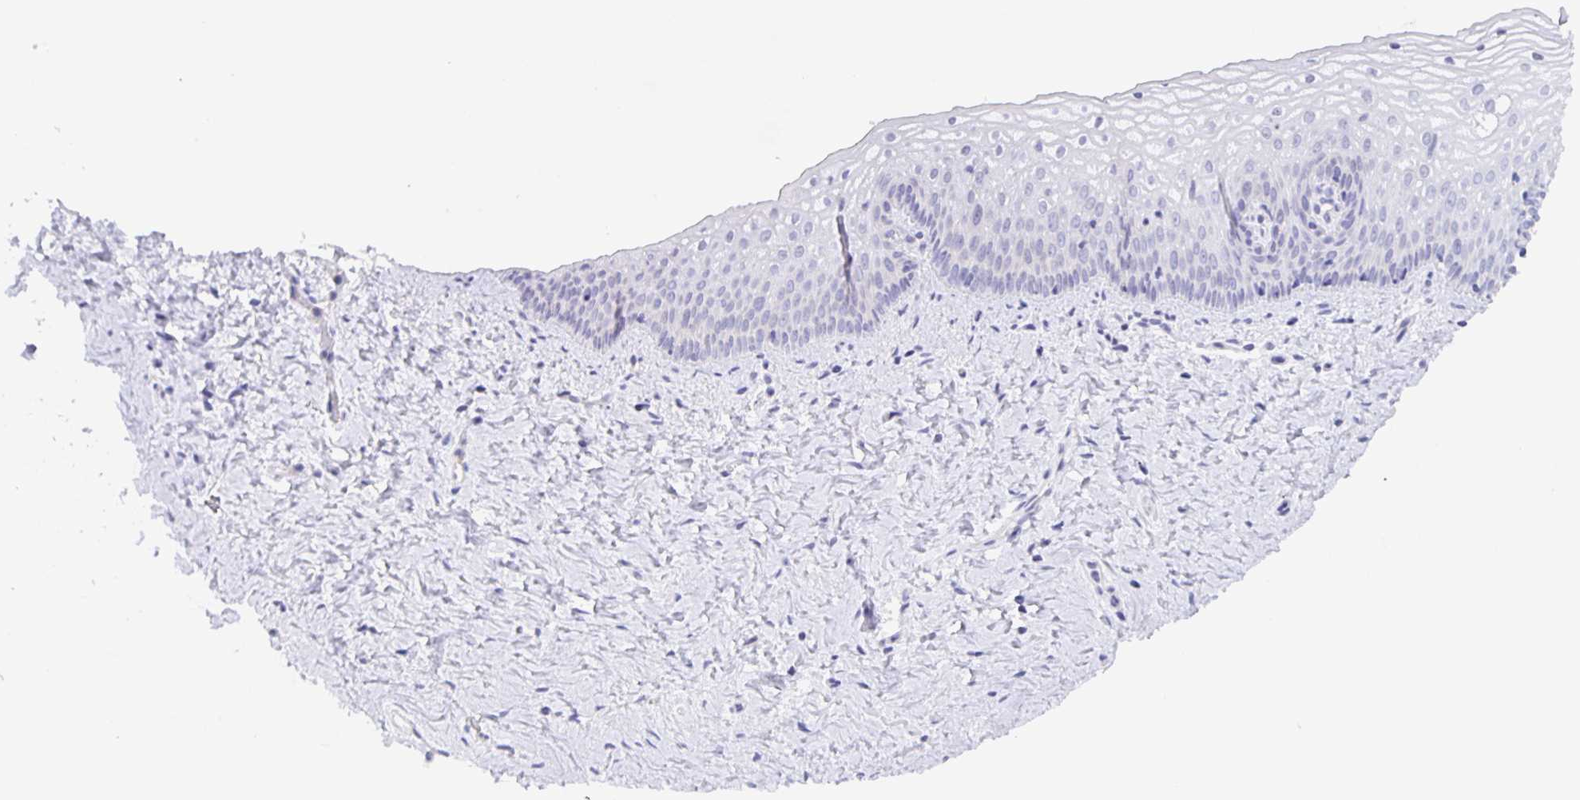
{"staining": {"intensity": "negative", "quantity": "none", "location": "none"}, "tissue": "vagina", "cell_type": "Squamous epithelial cells", "image_type": "normal", "snomed": [{"axis": "morphology", "description": "Normal tissue, NOS"}, {"axis": "topography", "description": "Vagina"}], "caption": "This histopathology image is of unremarkable vagina stained with IHC to label a protein in brown with the nuclei are counter-stained blue. There is no expression in squamous epithelial cells.", "gene": "LIPA", "patient": {"sex": "female", "age": 45}}